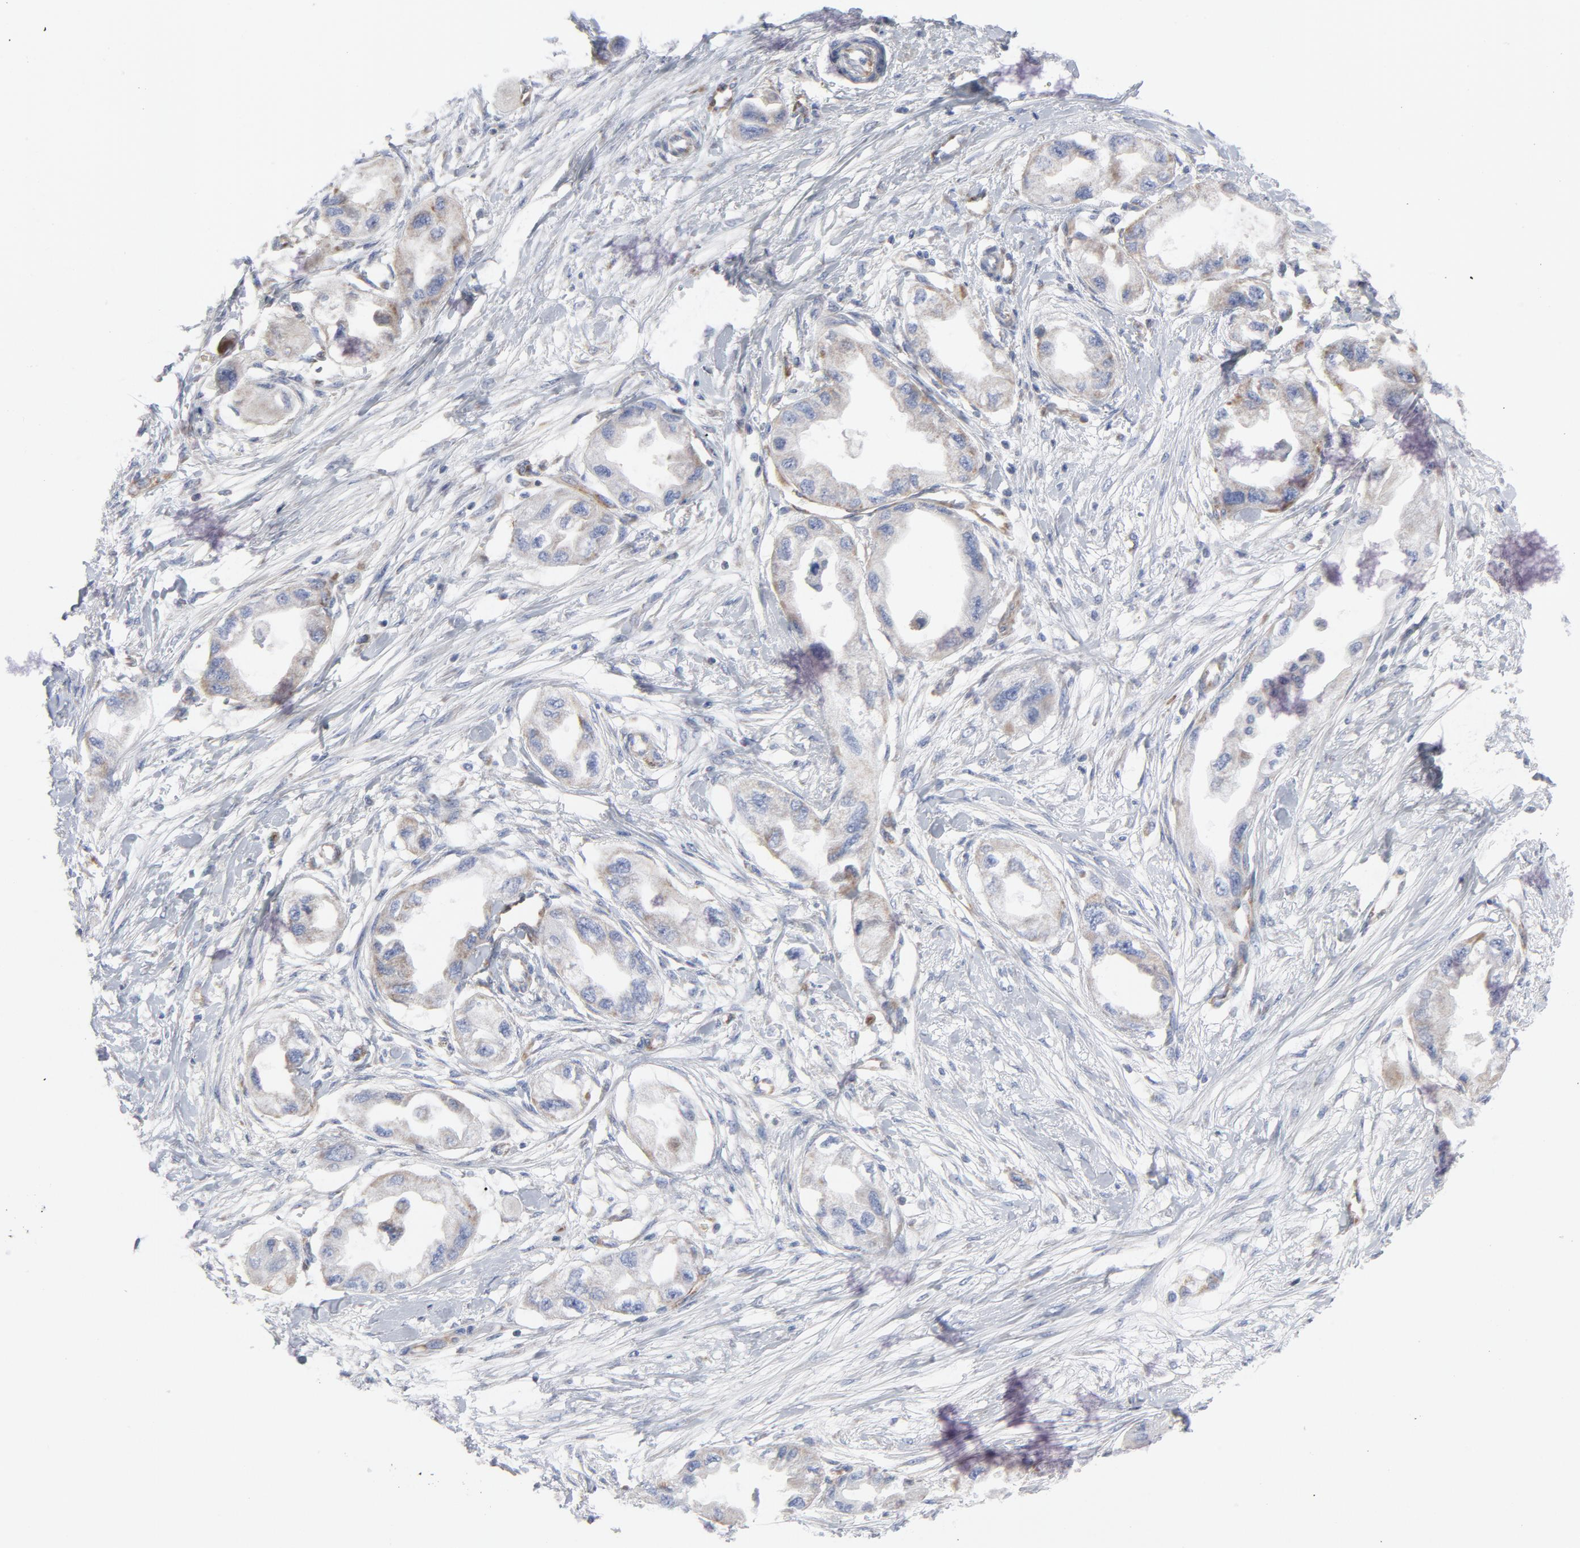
{"staining": {"intensity": "weak", "quantity": "<25%", "location": "cytoplasmic/membranous"}, "tissue": "endometrial cancer", "cell_type": "Tumor cells", "image_type": "cancer", "snomed": [{"axis": "morphology", "description": "Adenocarcinoma, NOS"}, {"axis": "topography", "description": "Endometrium"}], "caption": "Endometrial cancer (adenocarcinoma) was stained to show a protein in brown. There is no significant positivity in tumor cells.", "gene": "OXA1L", "patient": {"sex": "female", "age": 67}}